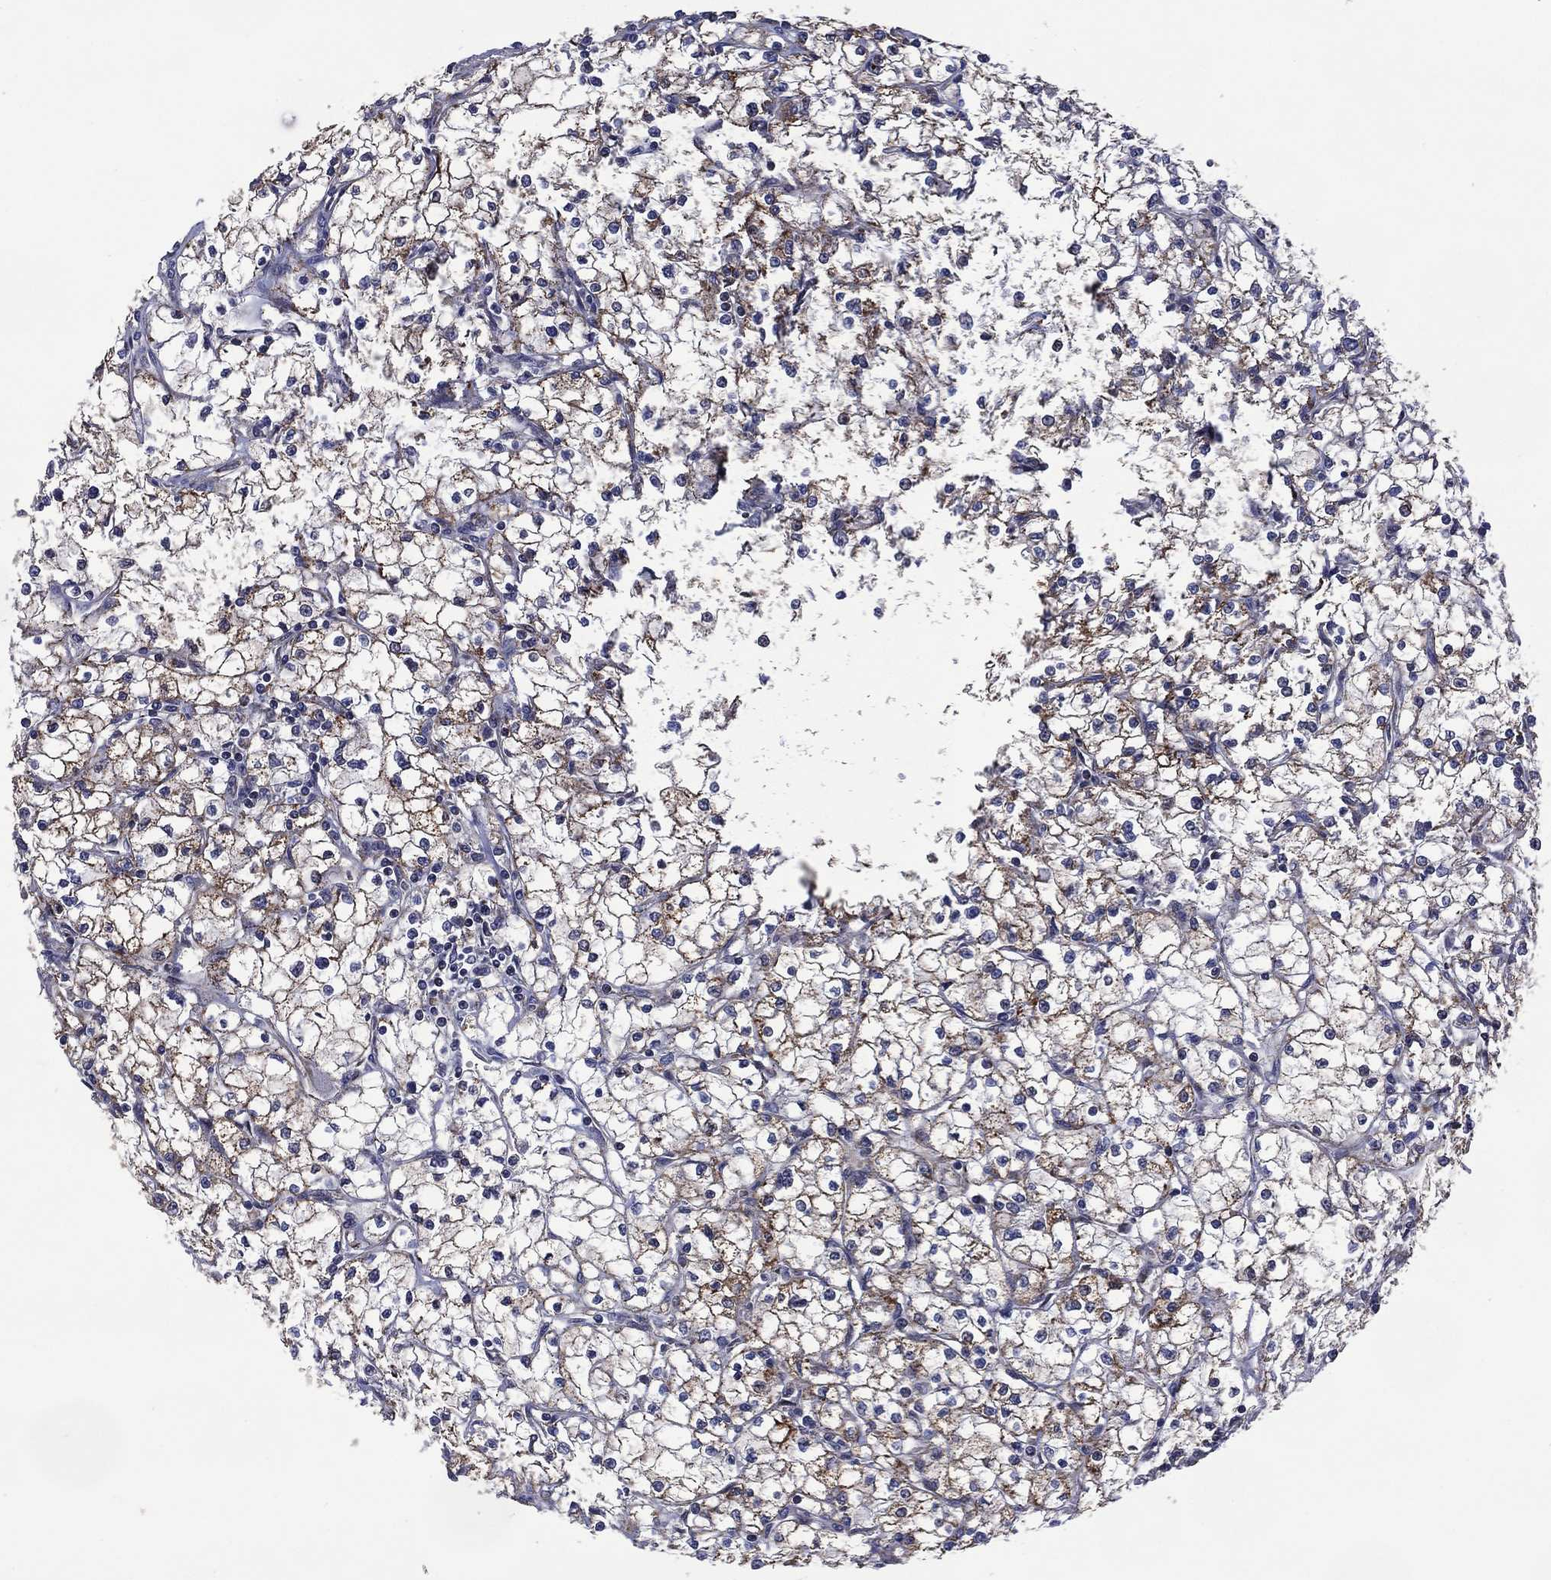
{"staining": {"intensity": "moderate", "quantity": "25%-75%", "location": "cytoplasmic/membranous"}, "tissue": "renal cancer", "cell_type": "Tumor cells", "image_type": "cancer", "snomed": [{"axis": "morphology", "description": "Adenocarcinoma, NOS"}, {"axis": "topography", "description": "Kidney"}], "caption": "Brown immunohistochemical staining in human renal cancer displays moderate cytoplasmic/membranous expression in about 25%-75% of tumor cells. Using DAB (brown) and hematoxylin (blue) stains, captured at high magnification using brightfield microscopy.", "gene": "HTD2", "patient": {"sex": "male", "age": 67}}